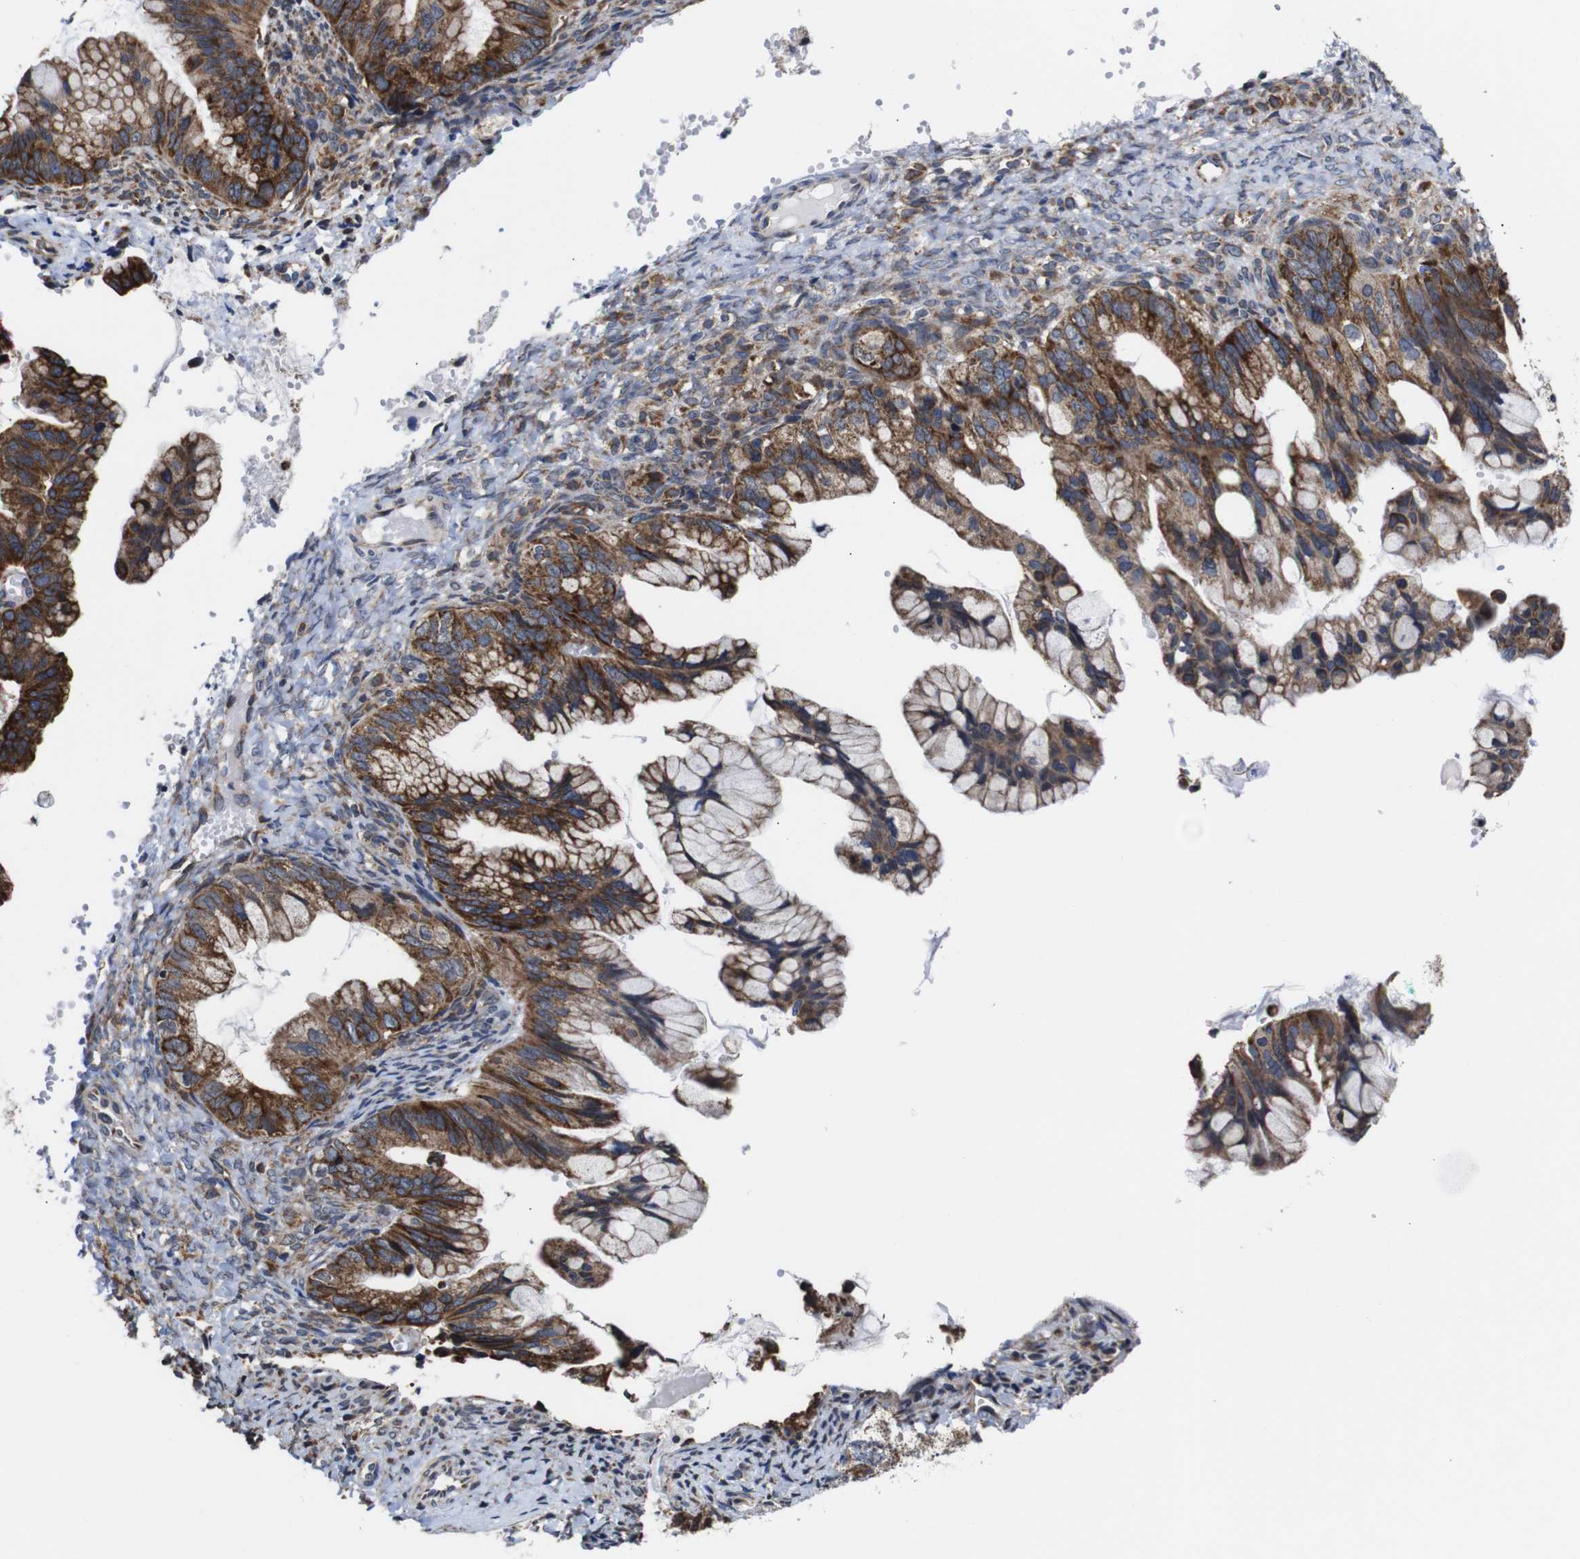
{"staining": {"intensity": "moderate", "quantity": ">75%", "location": "cytoplasmic/membranous"}, "tissue": "ovarian cancer", "cell_type": "Tumor cells", "image_type": "cancer", "snomed": [{"axis": "morphology", "description": "Cystadenocarcinoma, mucinous, NOS"}, {"axis": "topography", "description": "Ovary"}], "caption": "Brown immunohistochemical staining in human ovarian cancer (mucinous cystadenocarcinoma) displays moderate cytoplasmic/membranous expression in about >75% of tumor cells.", "gene": "C17orf80", "patient": {"sex": "female", "age": 36}}